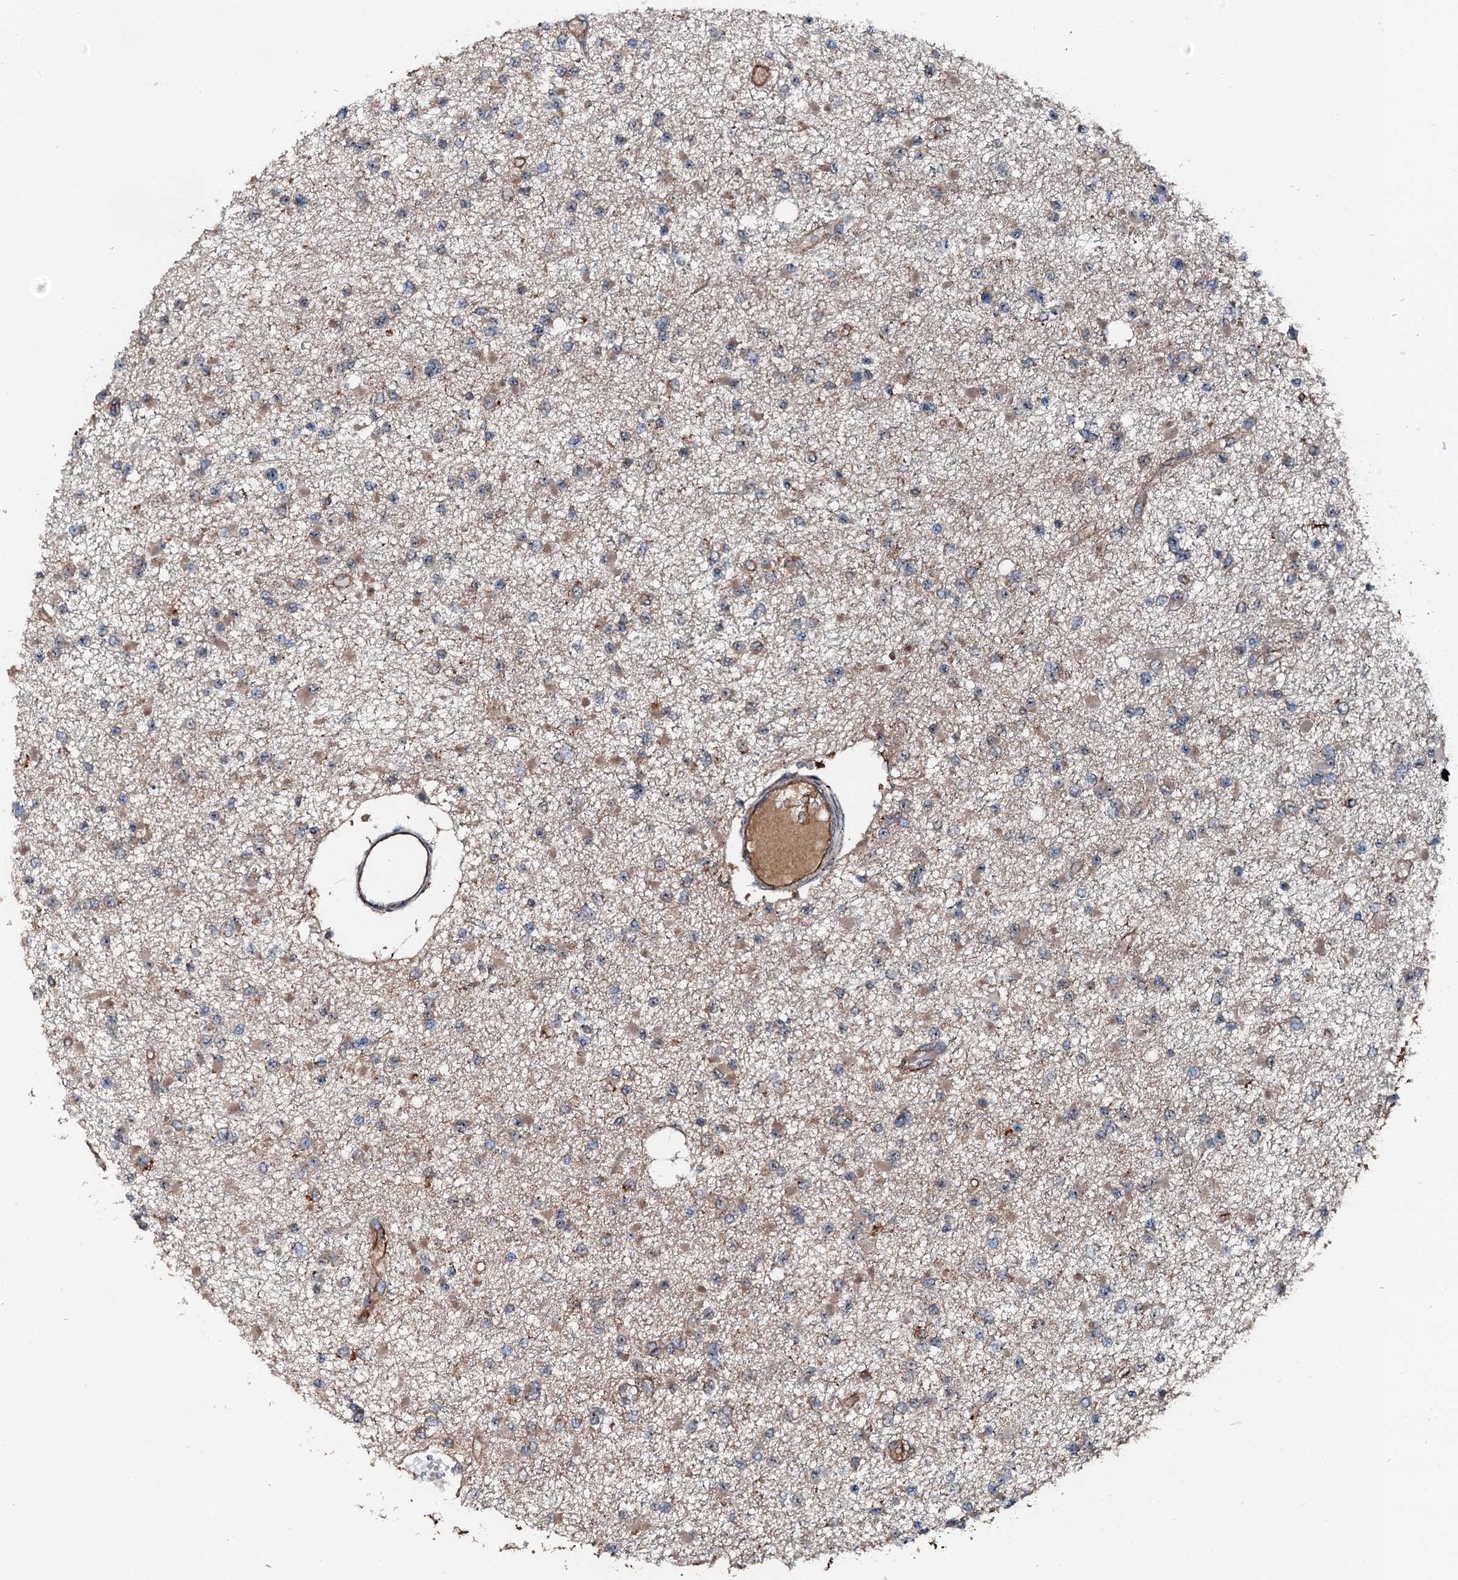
{"staining": {"intensity": "weak", "quantity": "<25%", "location": "cytoplasmic/membranous"}, "tissue": "glioma", "cell_type": "Tumor cells", "image_type": "cancer", "snomed": [{"axis": "morphology", "description": "Glioma, malignant, Low grade"}, {"axis": "topography", "description": "Brain"}], "caption": "Tumor cells are negative for brown protein staining in glioma. The staining was performed using DAB to visualize the protein expression in brown, while the nuclei were stained in blue with hematoxylin (Magnification: 20x).", "gene": "FLYWCH1", "patient": {"sex": "female", "age": 22}}